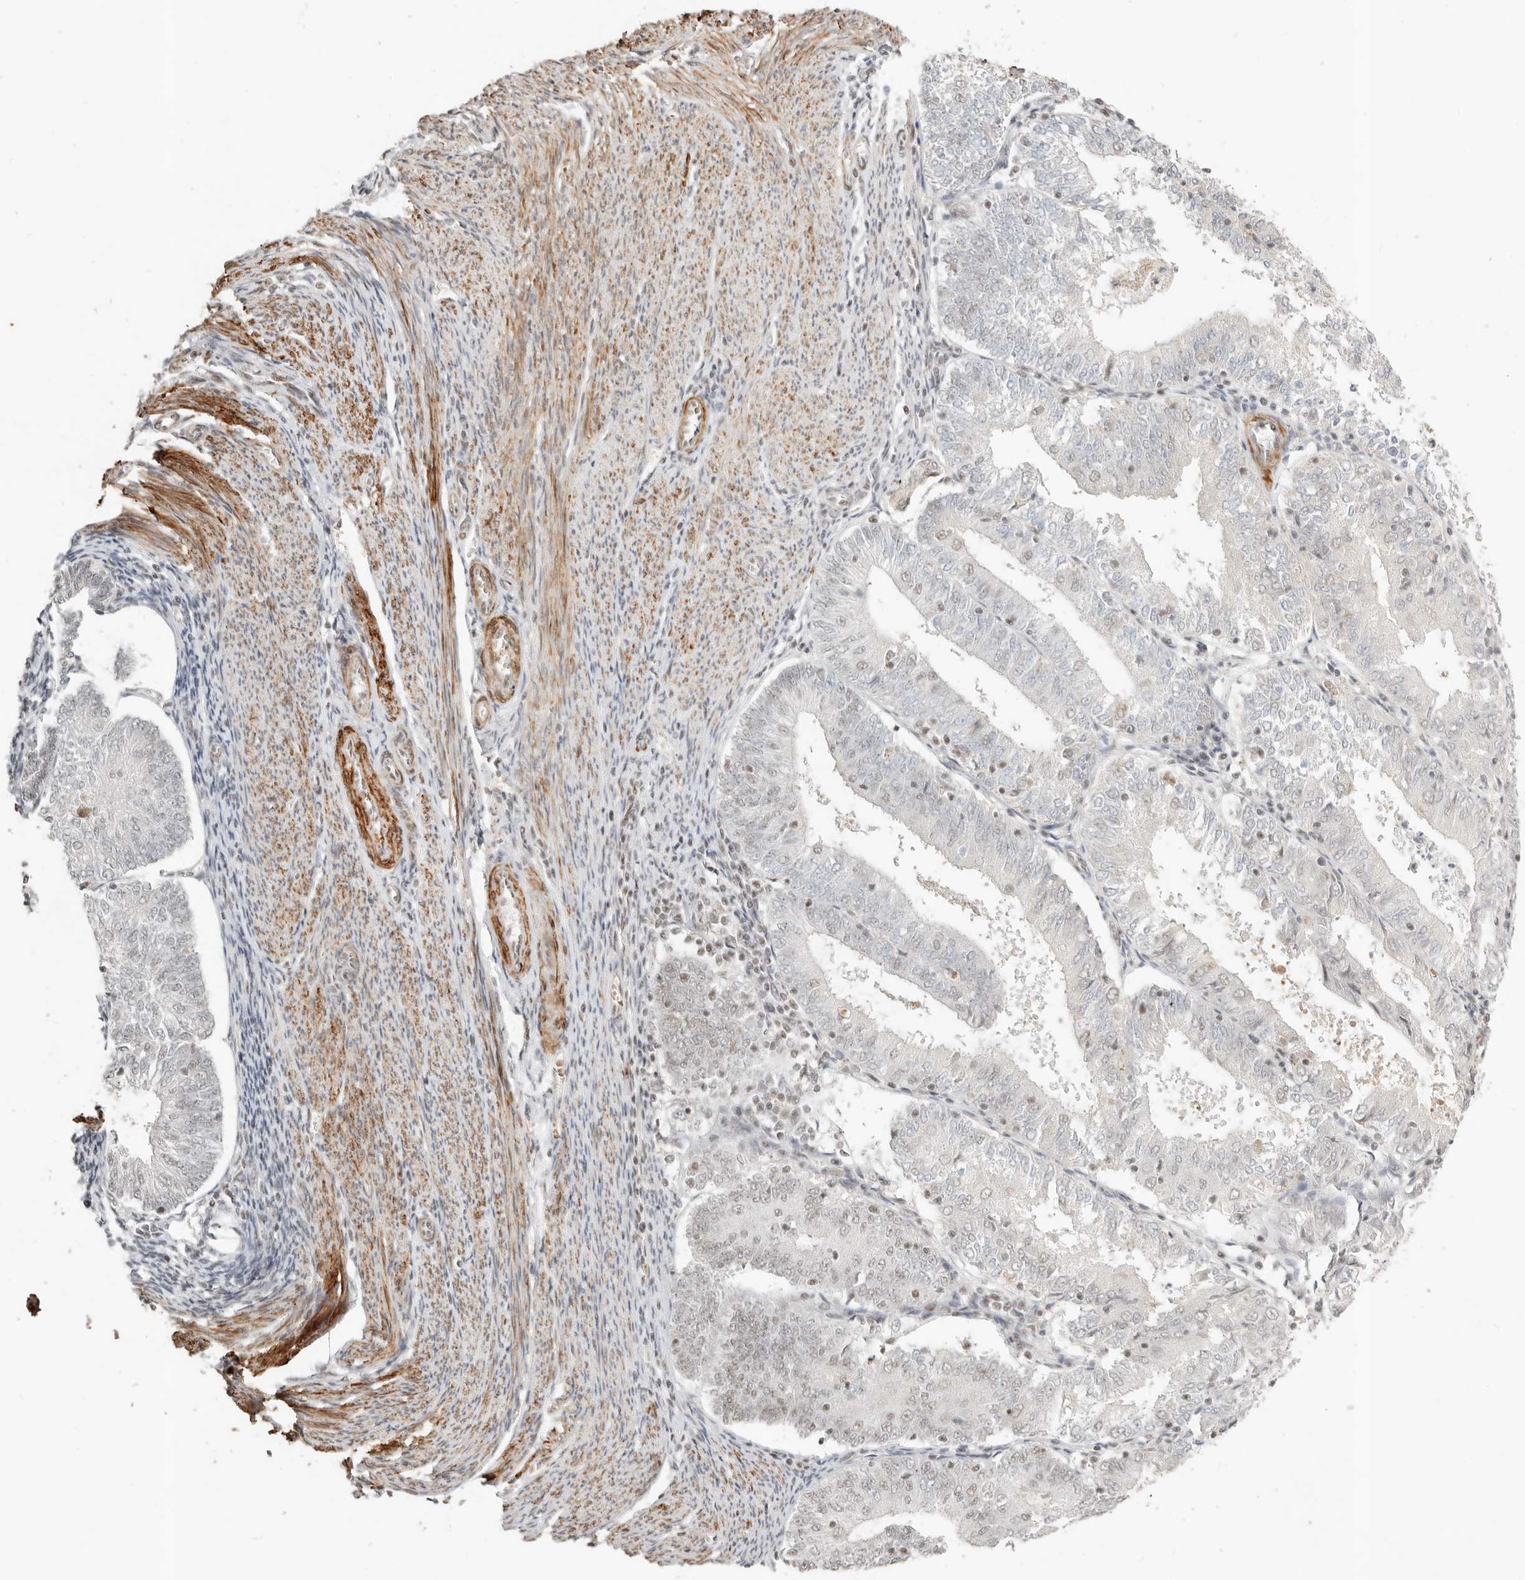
{"staining": {"intensity": "weak", "quantity": "<25%", "location": "nuclear"}, "tissue": "endometrial cancer", "cell_type": "Tumor cells", "image_type": "cancer", "snomed": [{"axis": "morphology", "description": "Adenocarcinoma, NOS"}, {"axis": "topography", "description": "Endometrium"}], "caption": "DAB (3,3'-diaminobenzidine) immunohistochemical staining of endometrial cancer exhibits no significant expression in tumor cells.", "gene": "GABPA", "patient": {"sex": "female", "age": 57}}